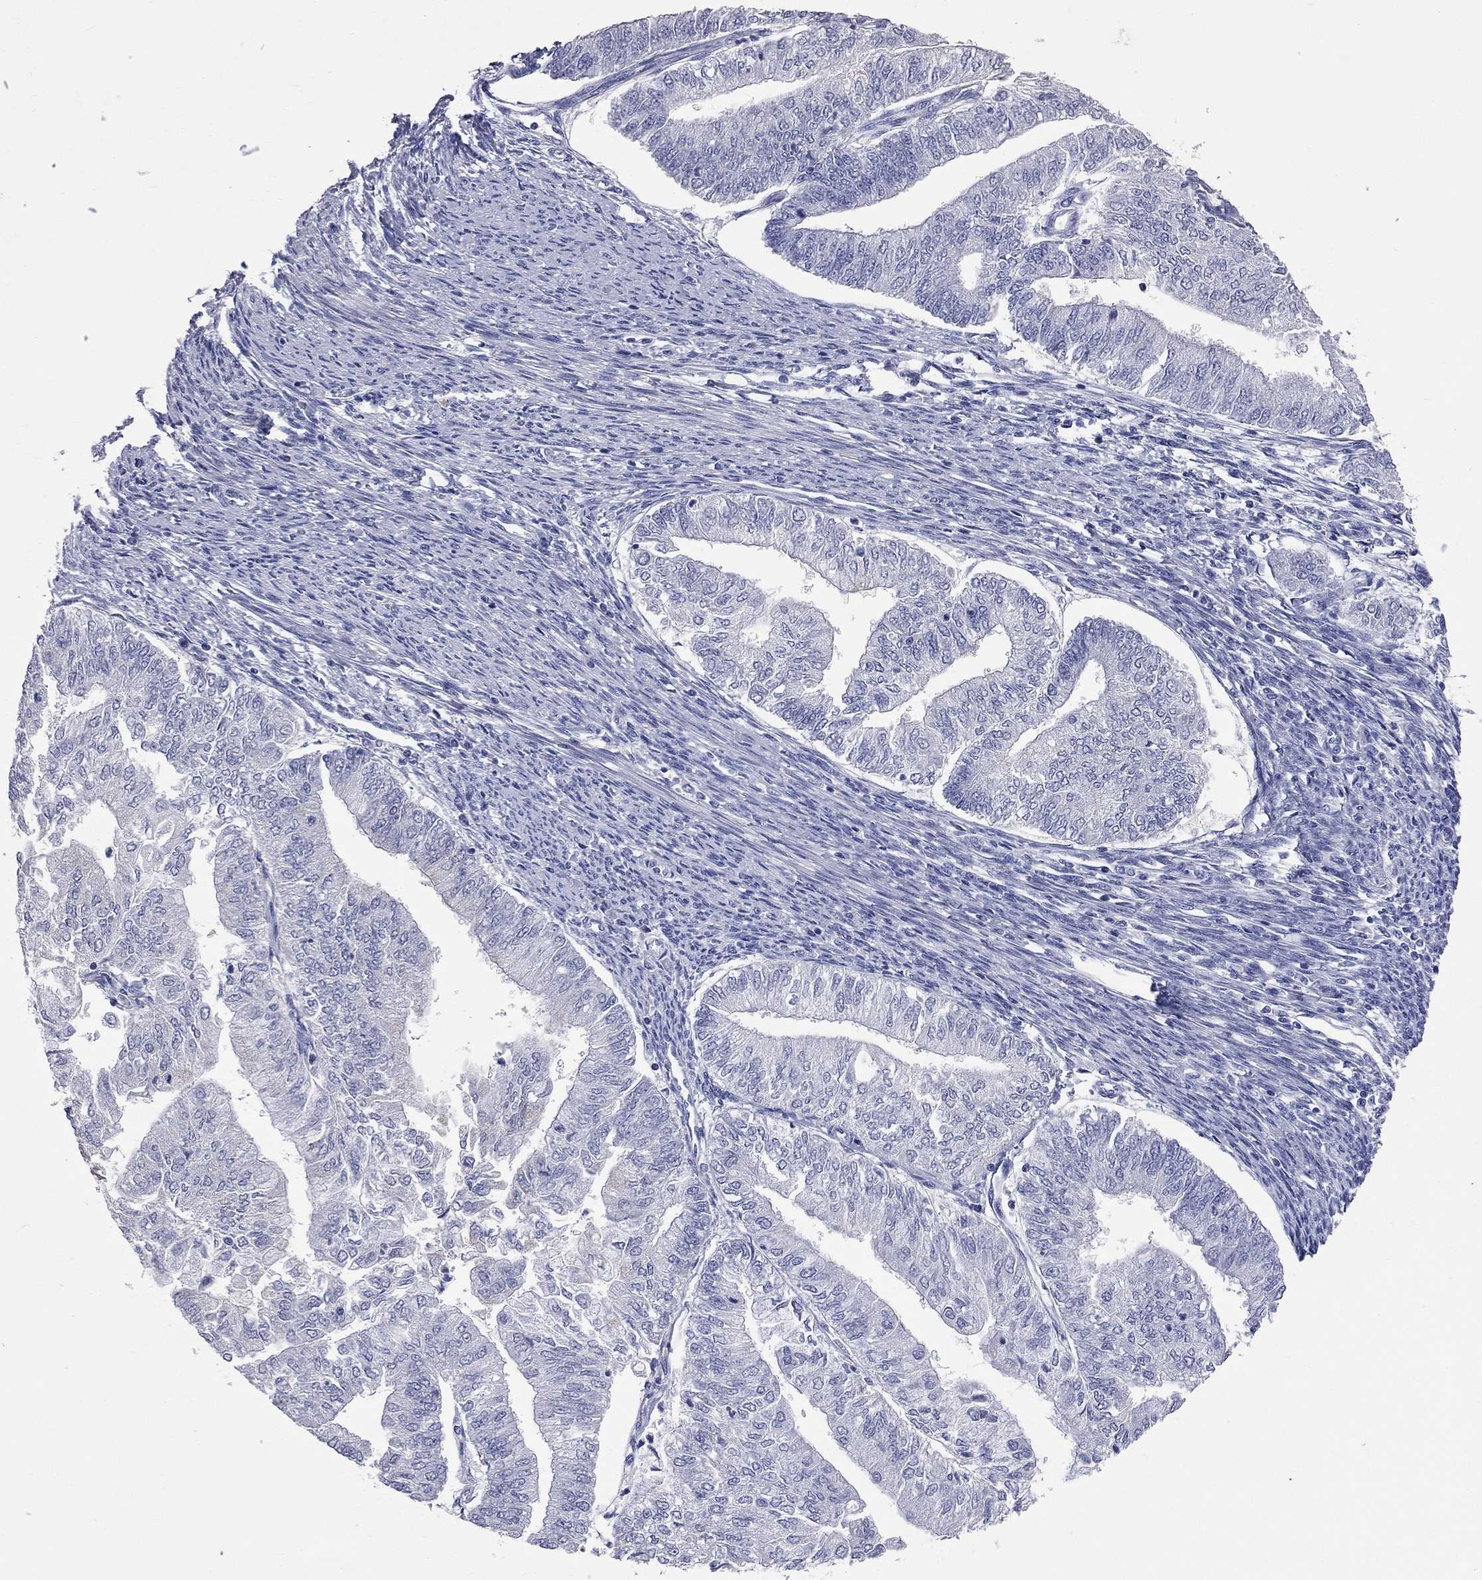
{"staining": {"intensity": "negative", "quantity": "none", "location": "none"}, "tissue": "endometrial cancer", "cell_type": "Tumor cells", "image_type": "cancer", "snomed": [{"axis": "morphology", "description": "Adenocarcinoma, NOS"}, {"axis": "topography", "description": "Endometrium"}], "caption": "Adenocarcinoma (endometrial) stained for a protein using IHC reveals no expression tumor cells.", "gene": "FAM221B", "patient": {"sex": "female", "age": 59}}